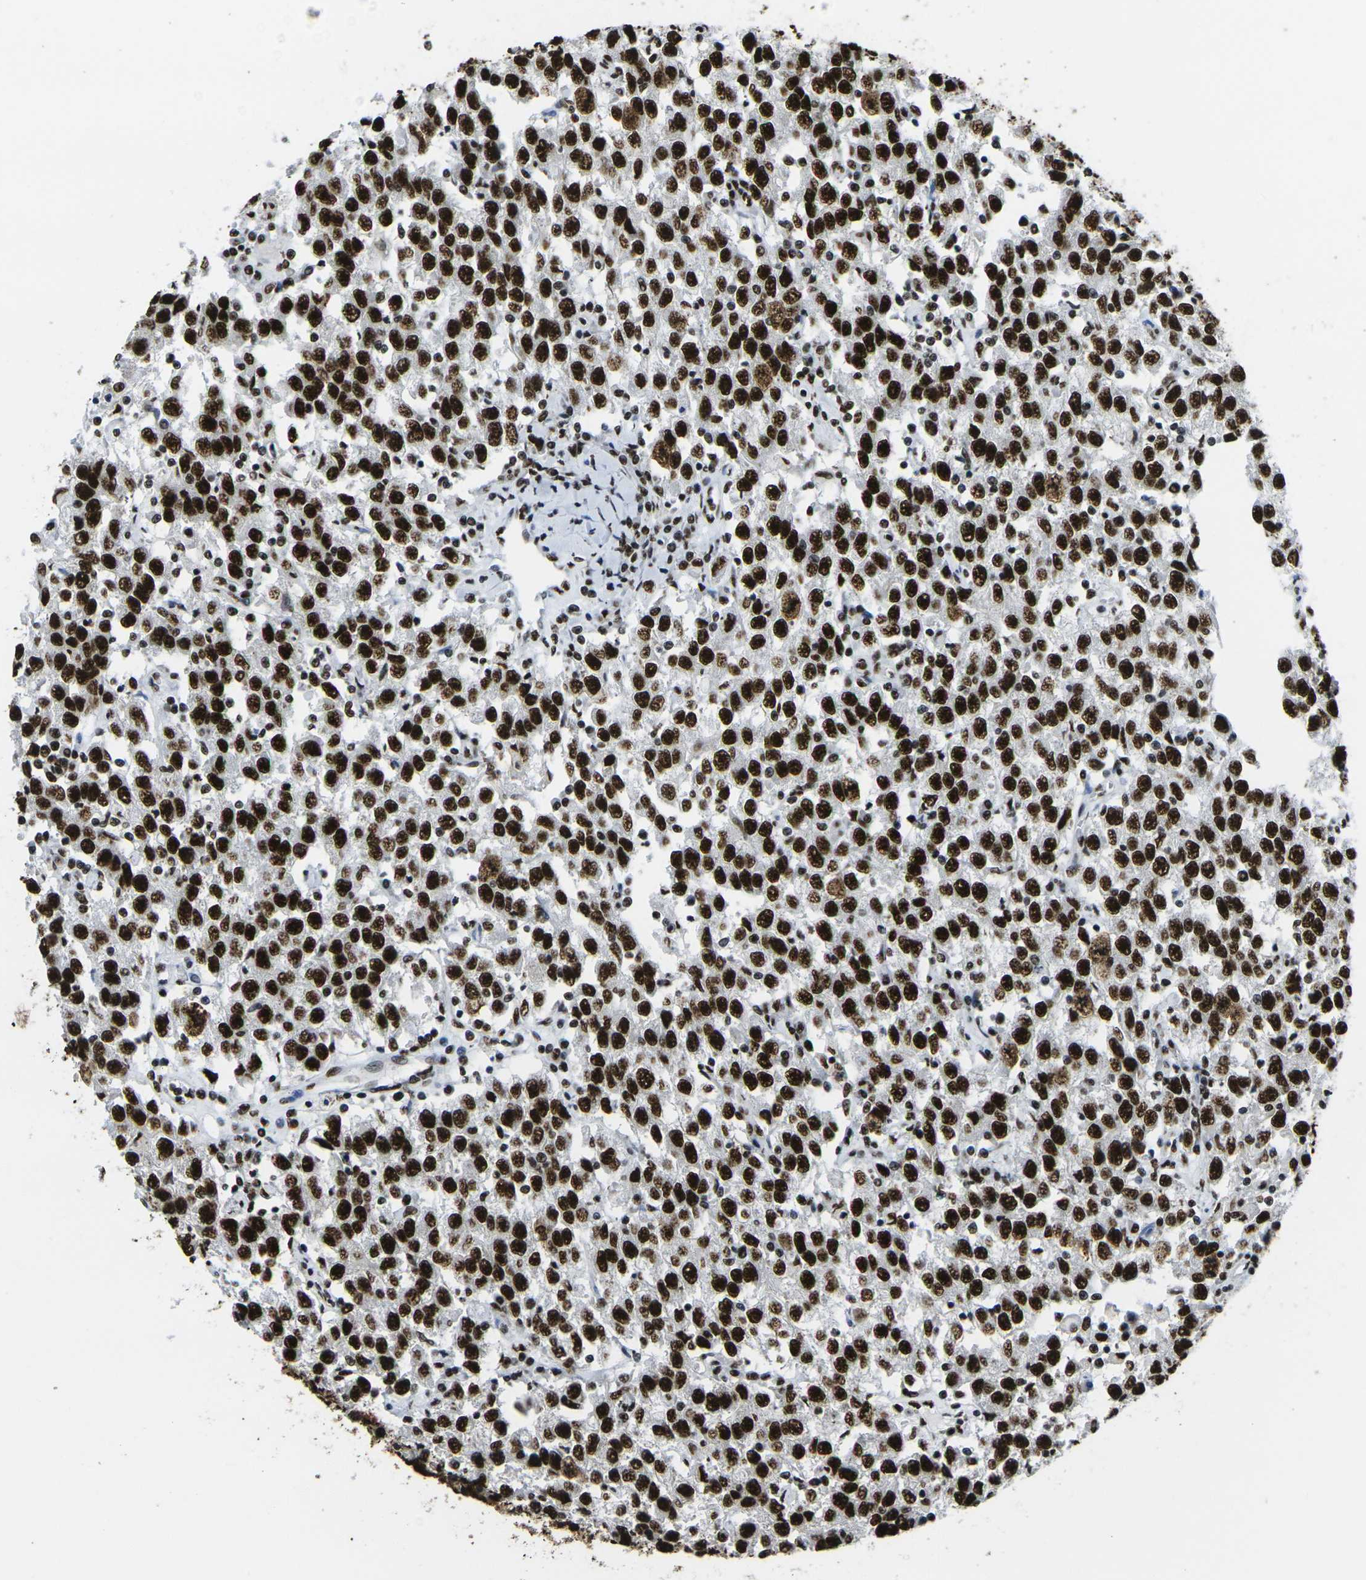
{"staining": {"intensity": "strong", "quantity": ">75%", "location": "nuclear"}, "tissue": "testis cancer", "cell_type": "Tumor cells", "image_type": "cancer", "snomed": [{"axis": "morphology", "description": "Seminoma, NOS"}, {"axis": "topography", "description": "Testis"}], "caption": "This photomicrograph exhibits immunohistochemistry (IHC) staining of human testis seminoma, with high strong nuclear positivity in about >75% of tumor cells.", "gene": "SMARCC1", "patient": {"sex": "male", "age": 41}}